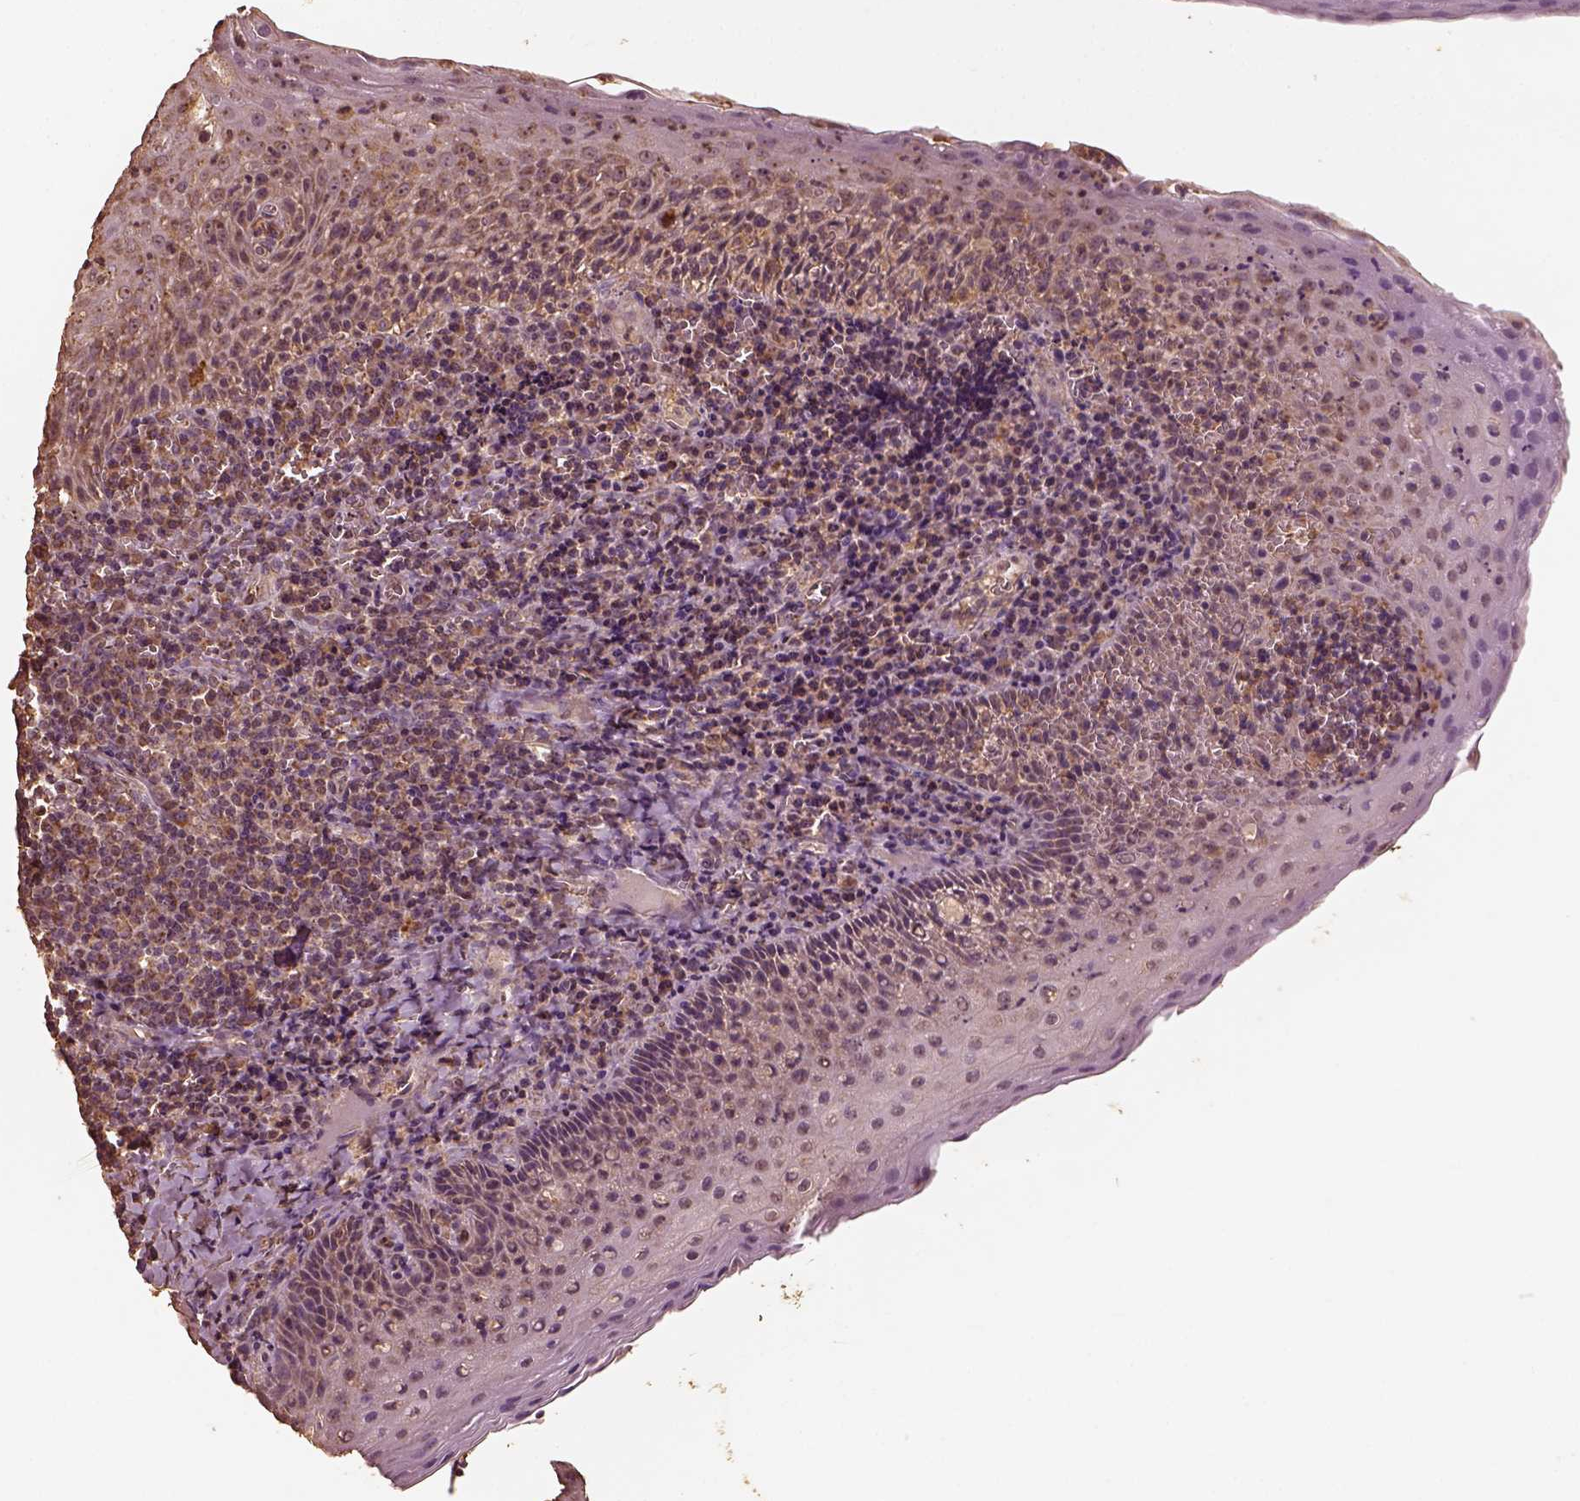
{"staining": {"intensity": "moderate", "quantity": "25%-75%", "location": "cytoplasmic/membranous"}, "tissue": "tonsil", "cell_type": "Germinal center cells", "image_type": "normal", "snomed": [{"axis": "morphology", "description": "Normal tissue, NOS"}, {"axis": "morphology", "description": "Inflammation, NOS"}, {"axis": "topography", "description": "Tonsil"}], "caption": "Germinal center cells display medium levels of moderate cytoplasmic/membranous staining in about 25%-75% of cells in normal human tonsil.", "gene": "PTGES2", "patient": {"sex": "female", "age": 31}}